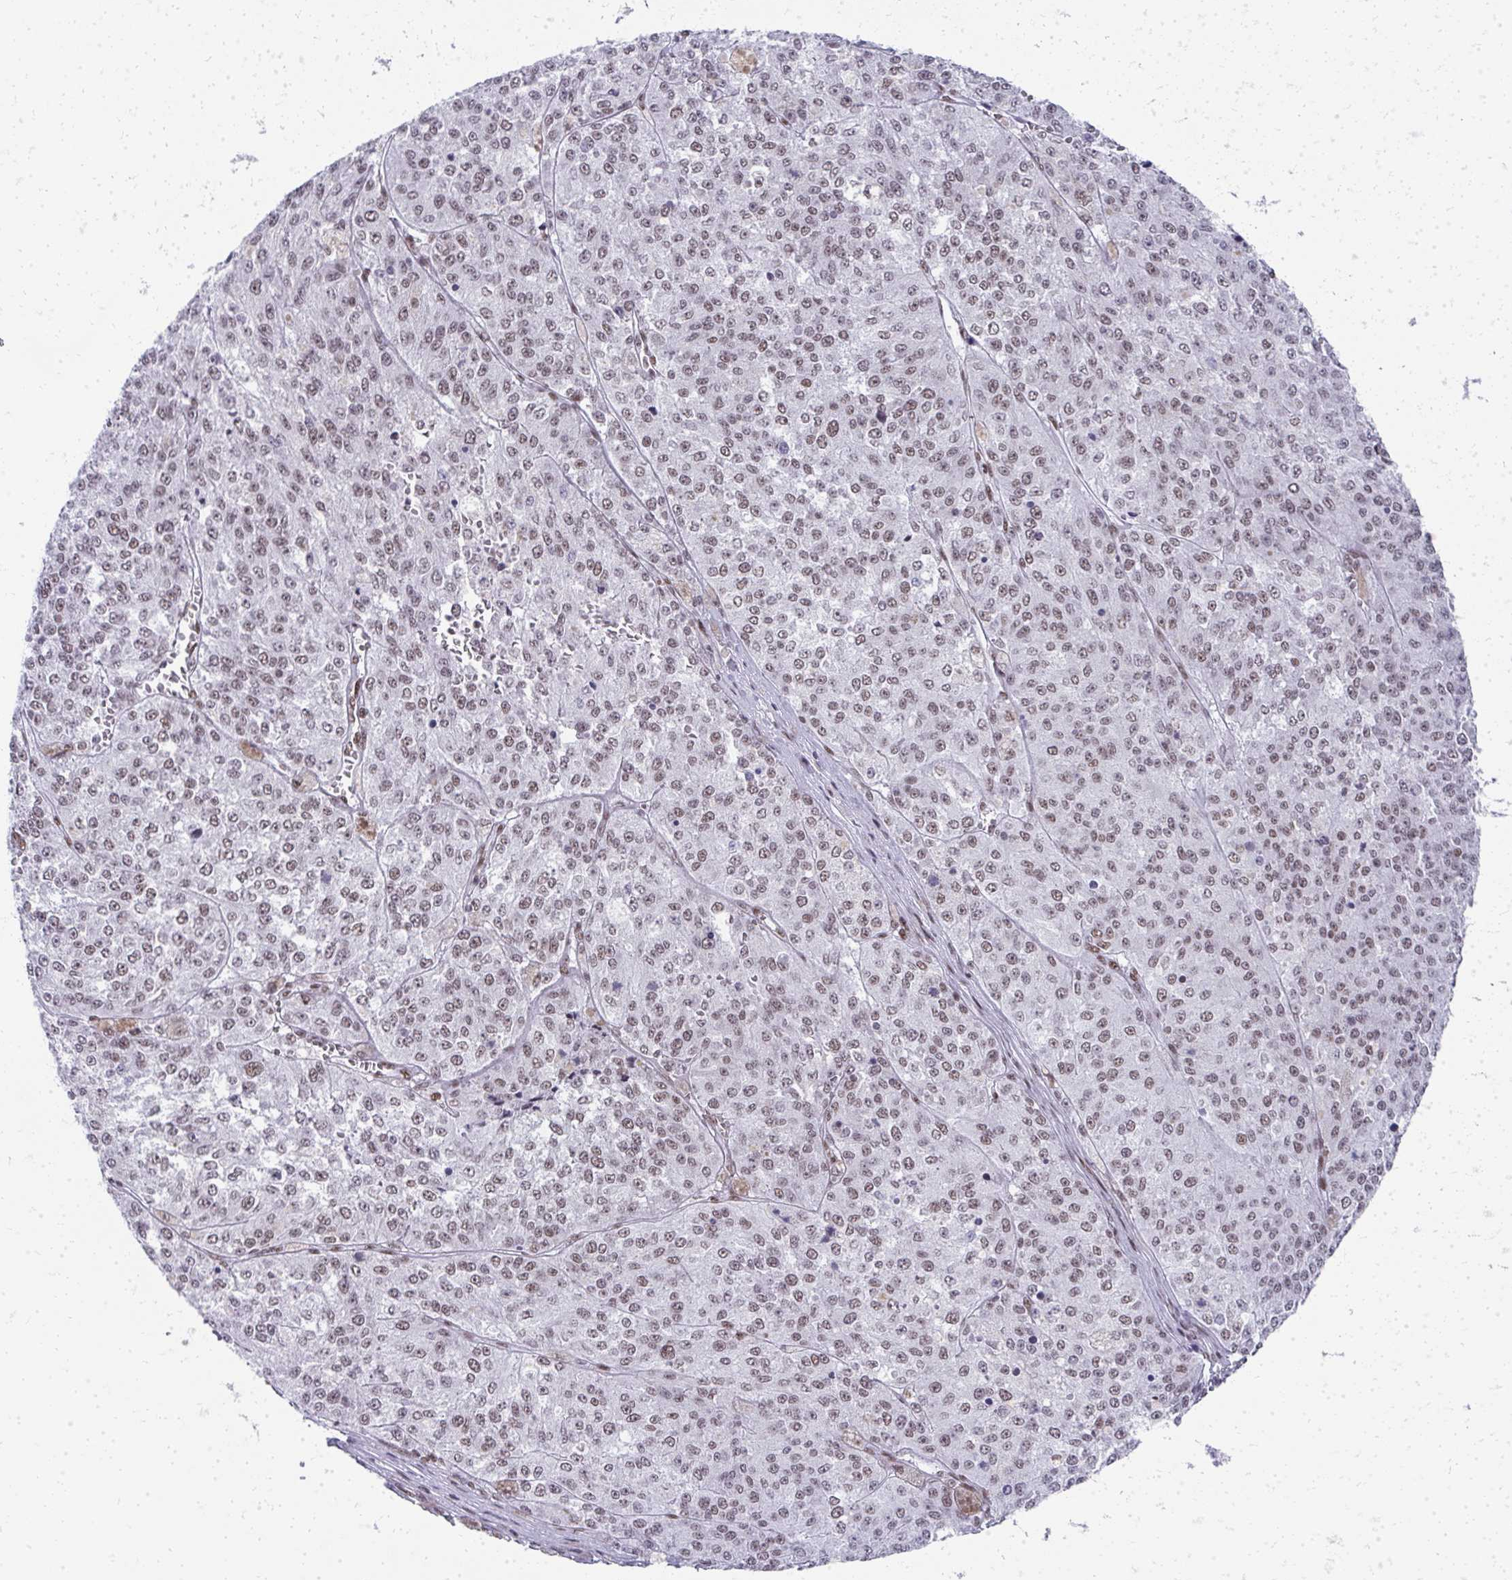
{"staining": {"intensity": "weak", "quantity": "25%-75%", "location": "nuclear"}, "tissue": "melanoma", "cell_type": "Tumor cells", "image_type": "cancer", "snomed": [{"axis": "morphology", "description": "Malignant melanoma, Metastatic site"}, {"axis": "topography", "description": "Lymph node"}], "caption": "Protein expression analysis of melanoma demonstrates weak nuclear positivity in about 25%-75% of tumor cells.", "gene": "CREBBP", "patient": {"sex": "female", "age": 64}}